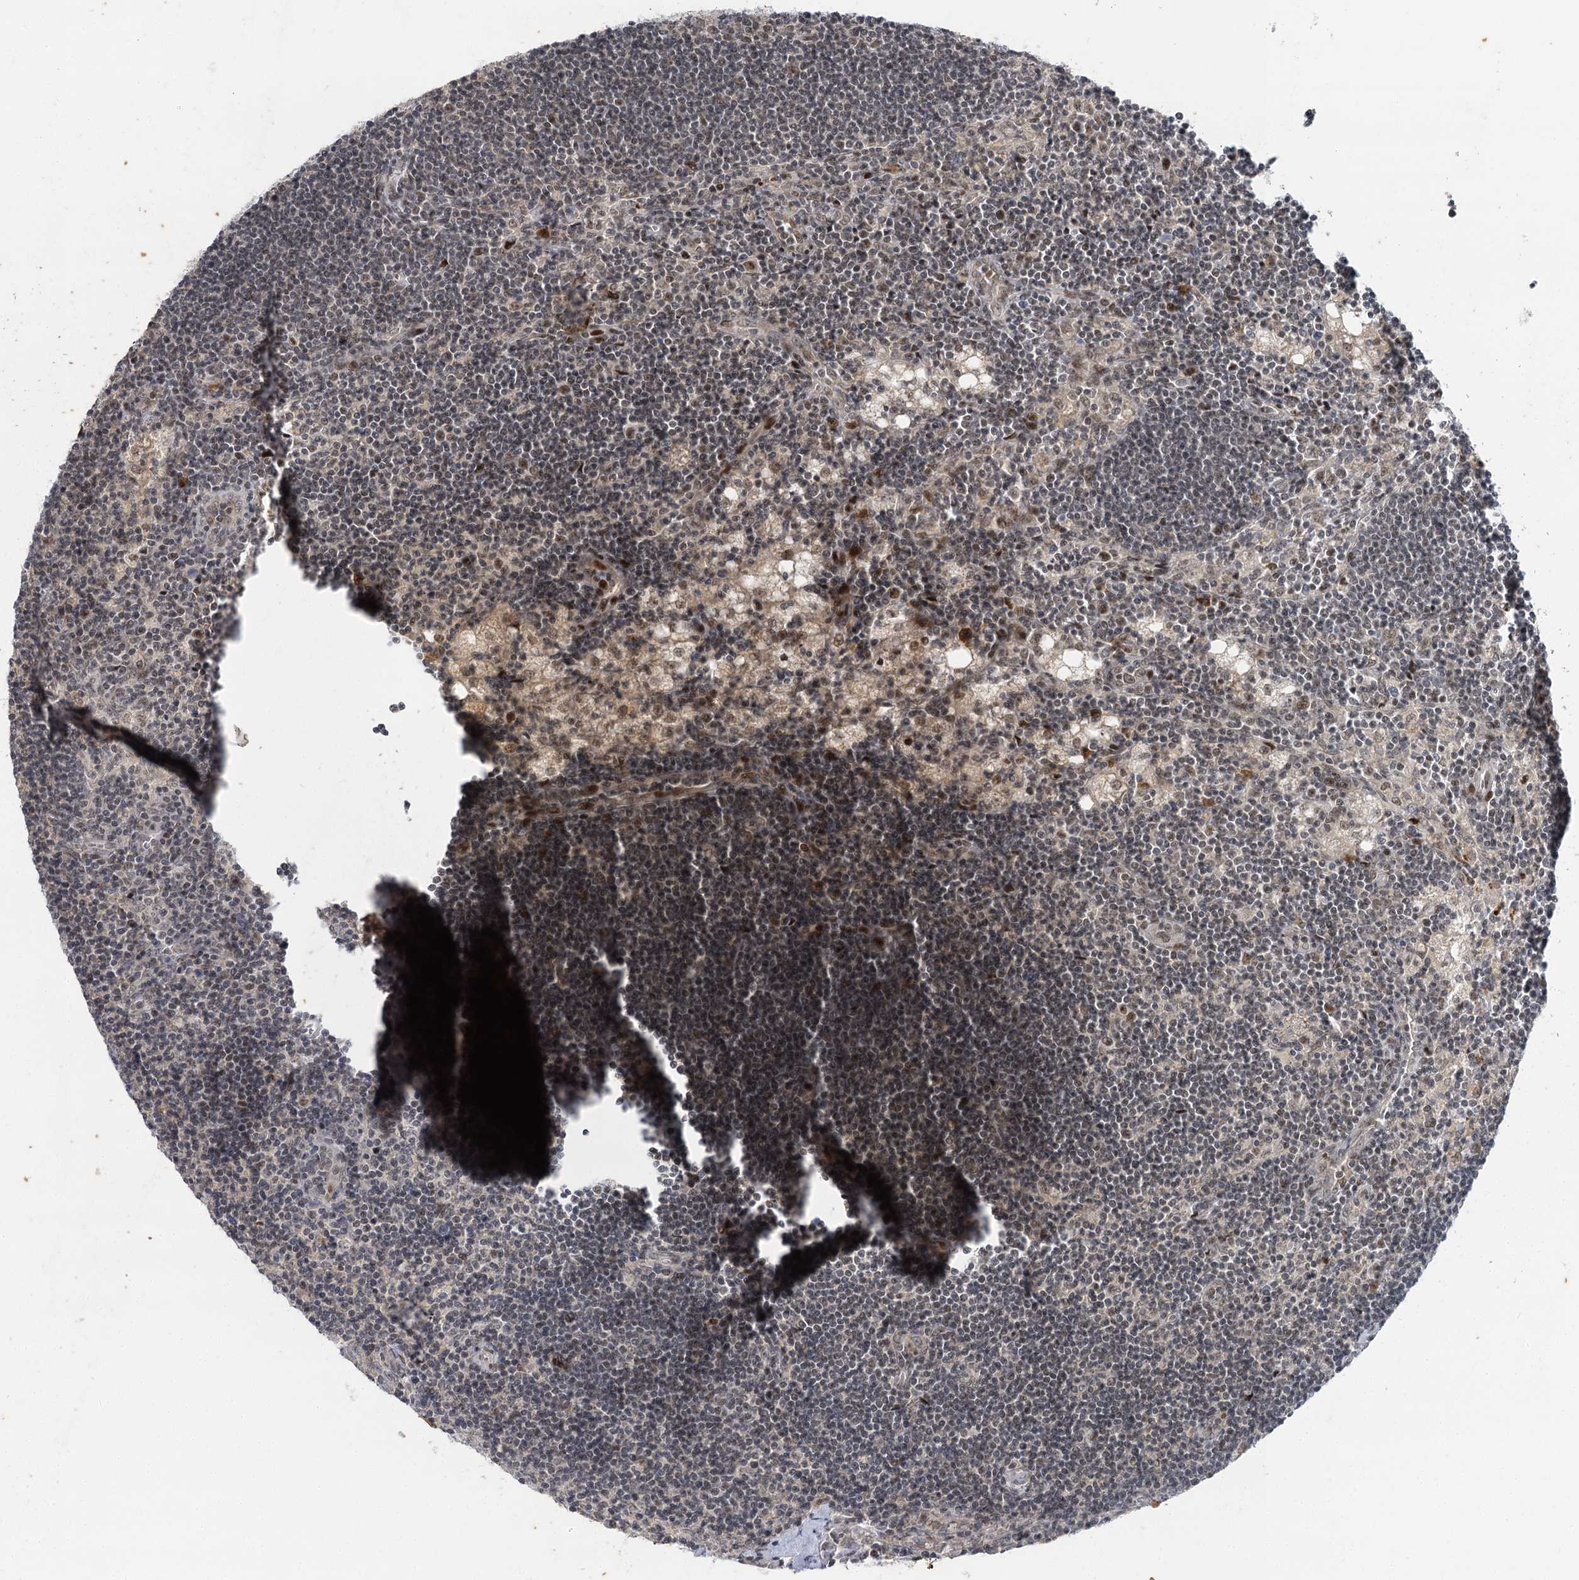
{"staining": {"intensity": "weak", "quantity": "<25%", "location": "nuclear"}, "tissue": "lymph node", "cell_type": "Germinal center cells", "image_type": "normal", "snomed": [{"axis": "morphology", "description": "Normal tissue, NOS"}, {"axis": "topography", "description": "Lymph node"}], "caption": "Immunohistochemistry of normal lymph node shows no staining in germinal center cells. (IHC, brightfield microscopy, high magnification).", "gene": "IL11RA", "patient": {"sex": "male", "age": 24}}